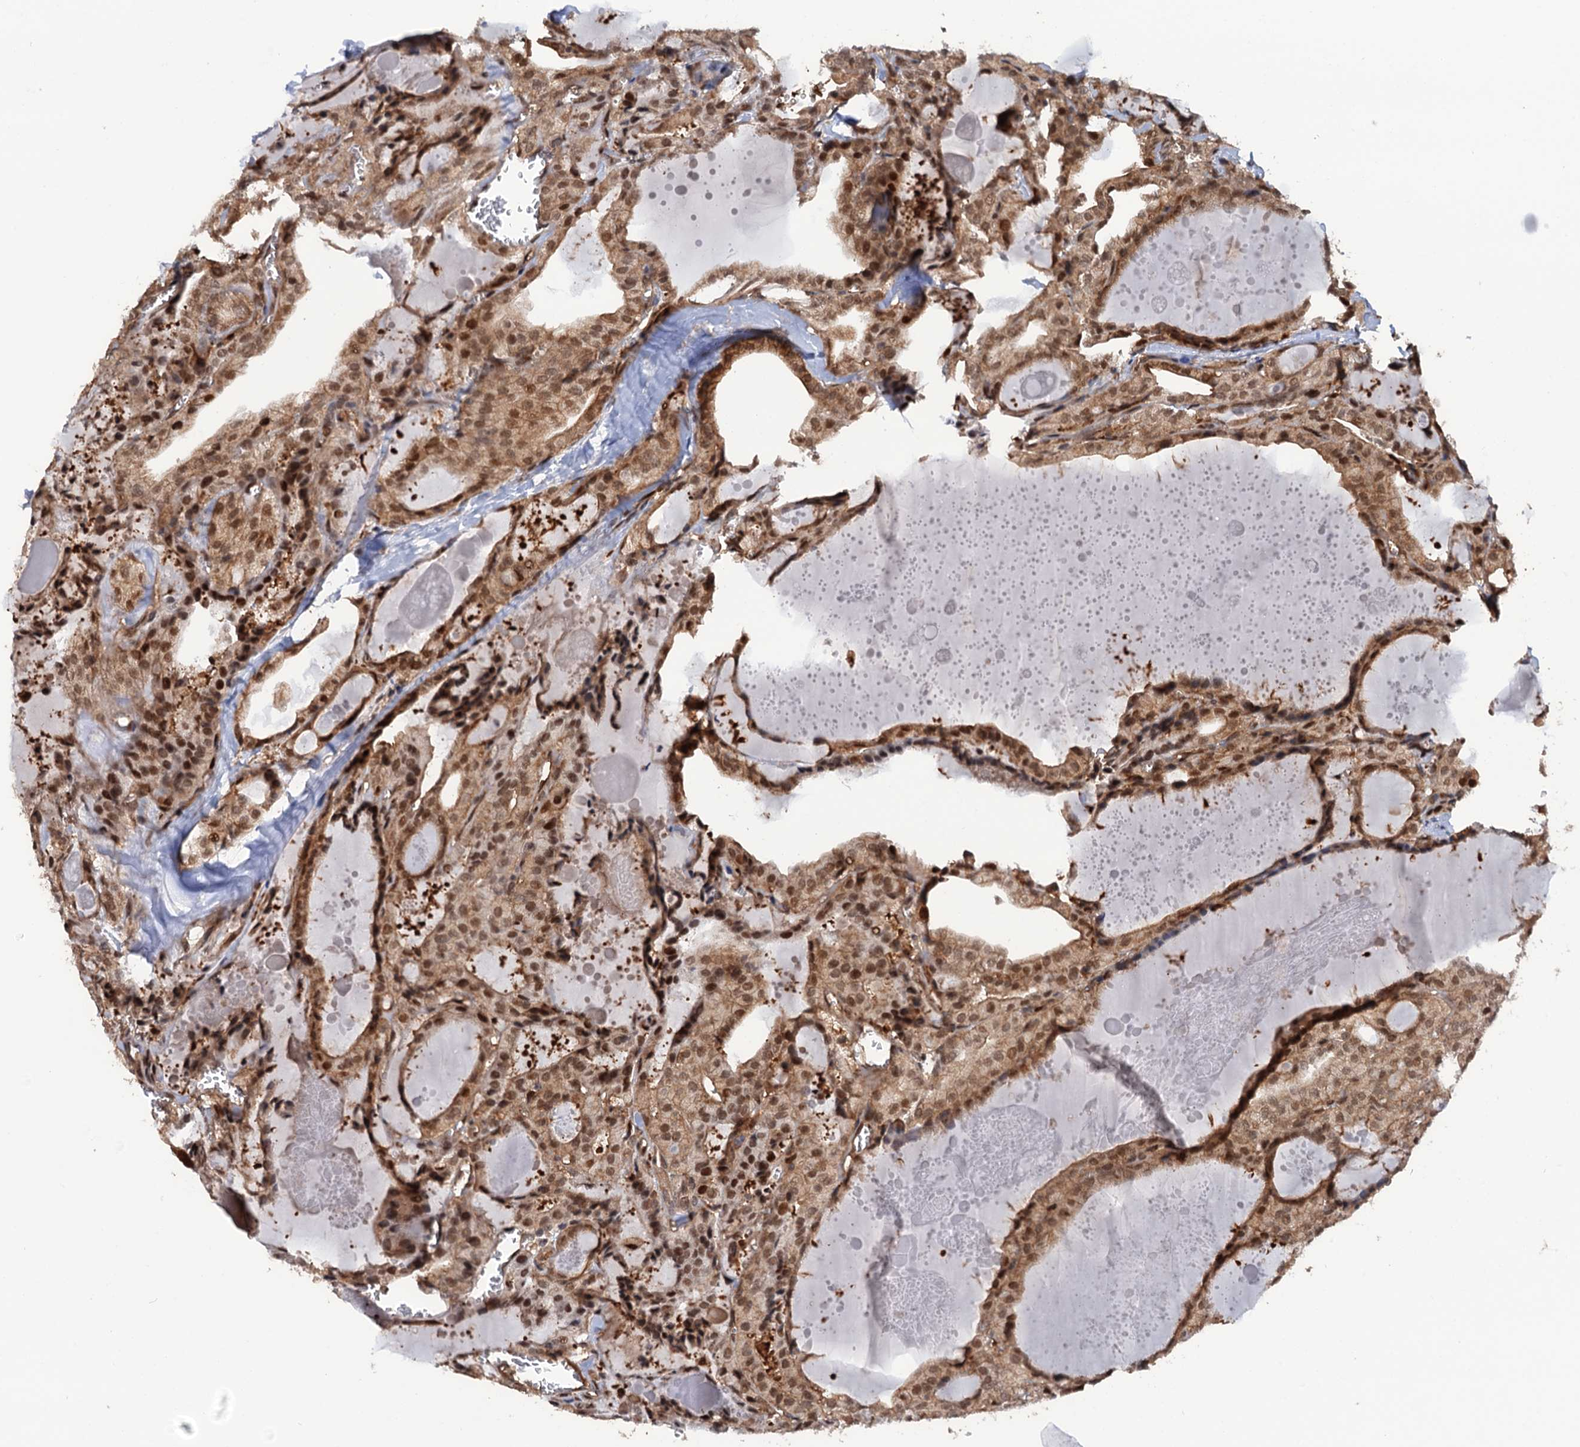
{"staining": {"intensity": "moderate", "quantity": ">75%", "location": "nuclear"}, "tissue": "thyroid cancer", "cell_type": "Tumor cells", "image_type": "cancer", "snomed": [{"axis": "morphology", "description": "Papillary adenocarcinoma, NOS"}, {"axis": "topography", "description": "Thyroid gland"}], "caption": "This image exhibits papillary adenocarcinoma (thyroid) stained with immunohistochemistry (IHC) to label a protein in brown. The nuclear of tumor cells show moderate positivity for the protein. Nuclei are counter-stained blue.", "gene": "CDC23", "patient": {"sex": "male", "age": 52}}